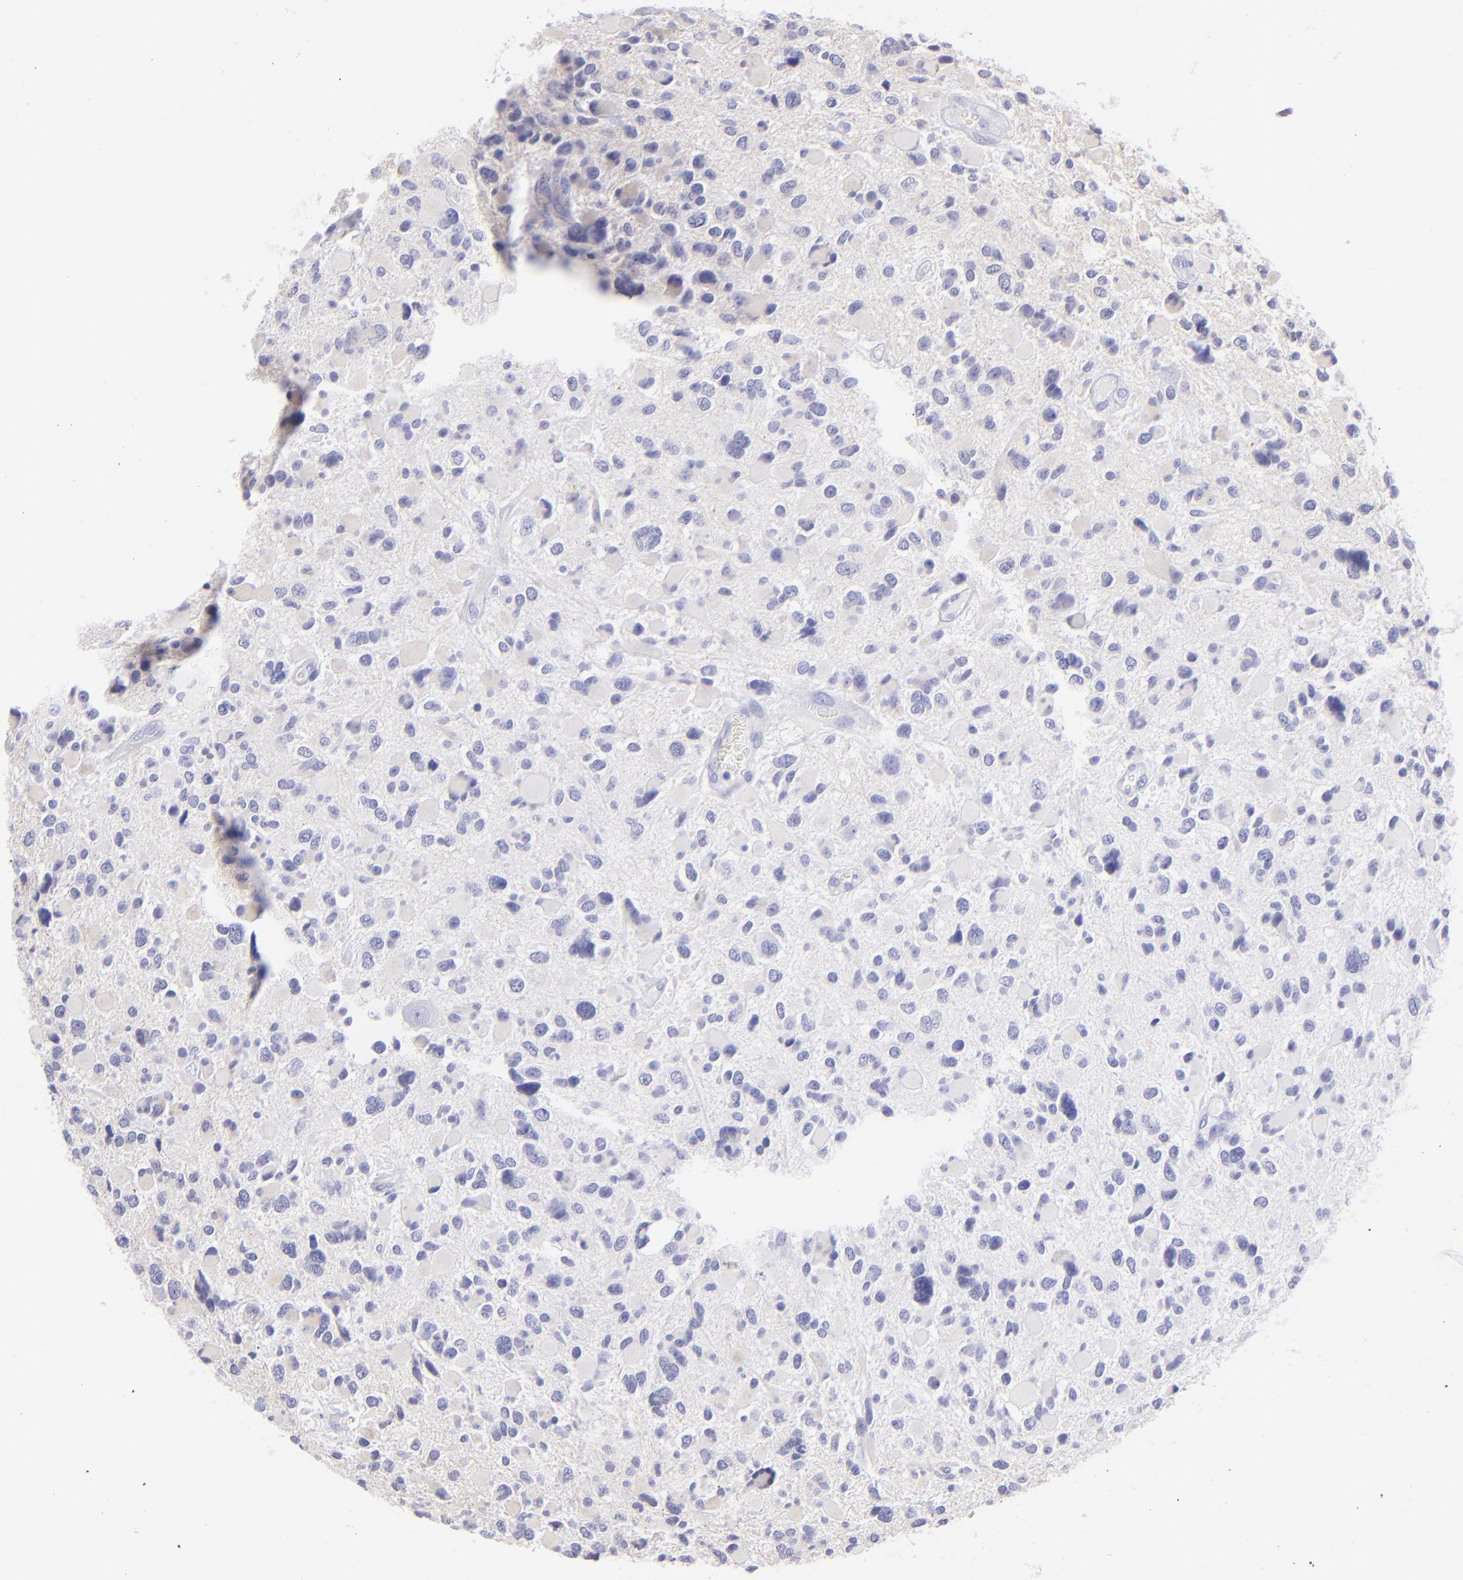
{"staining": {"intensity": "weak", "quantity": ">75%", "location": "cytoplasmic/membranous"}, "tissue": "glioma", "cell_type": "Tumor cells", "image_type": "cancer", "snomed": [{"axis": "morphology", "description": "Glioma, malignant, High grade"}, {"axis": "topography", "description": "Brain"}], "caption": "IHC histopathology image of malignant glioma (high-grade) stained for a protein (brown), which displays low levels of weak cytoplasmic/membranous staining in approximately >75% of tumor cells.", "gene": "SH2D4A", "patient": {"sex": "female", "age": 37}}